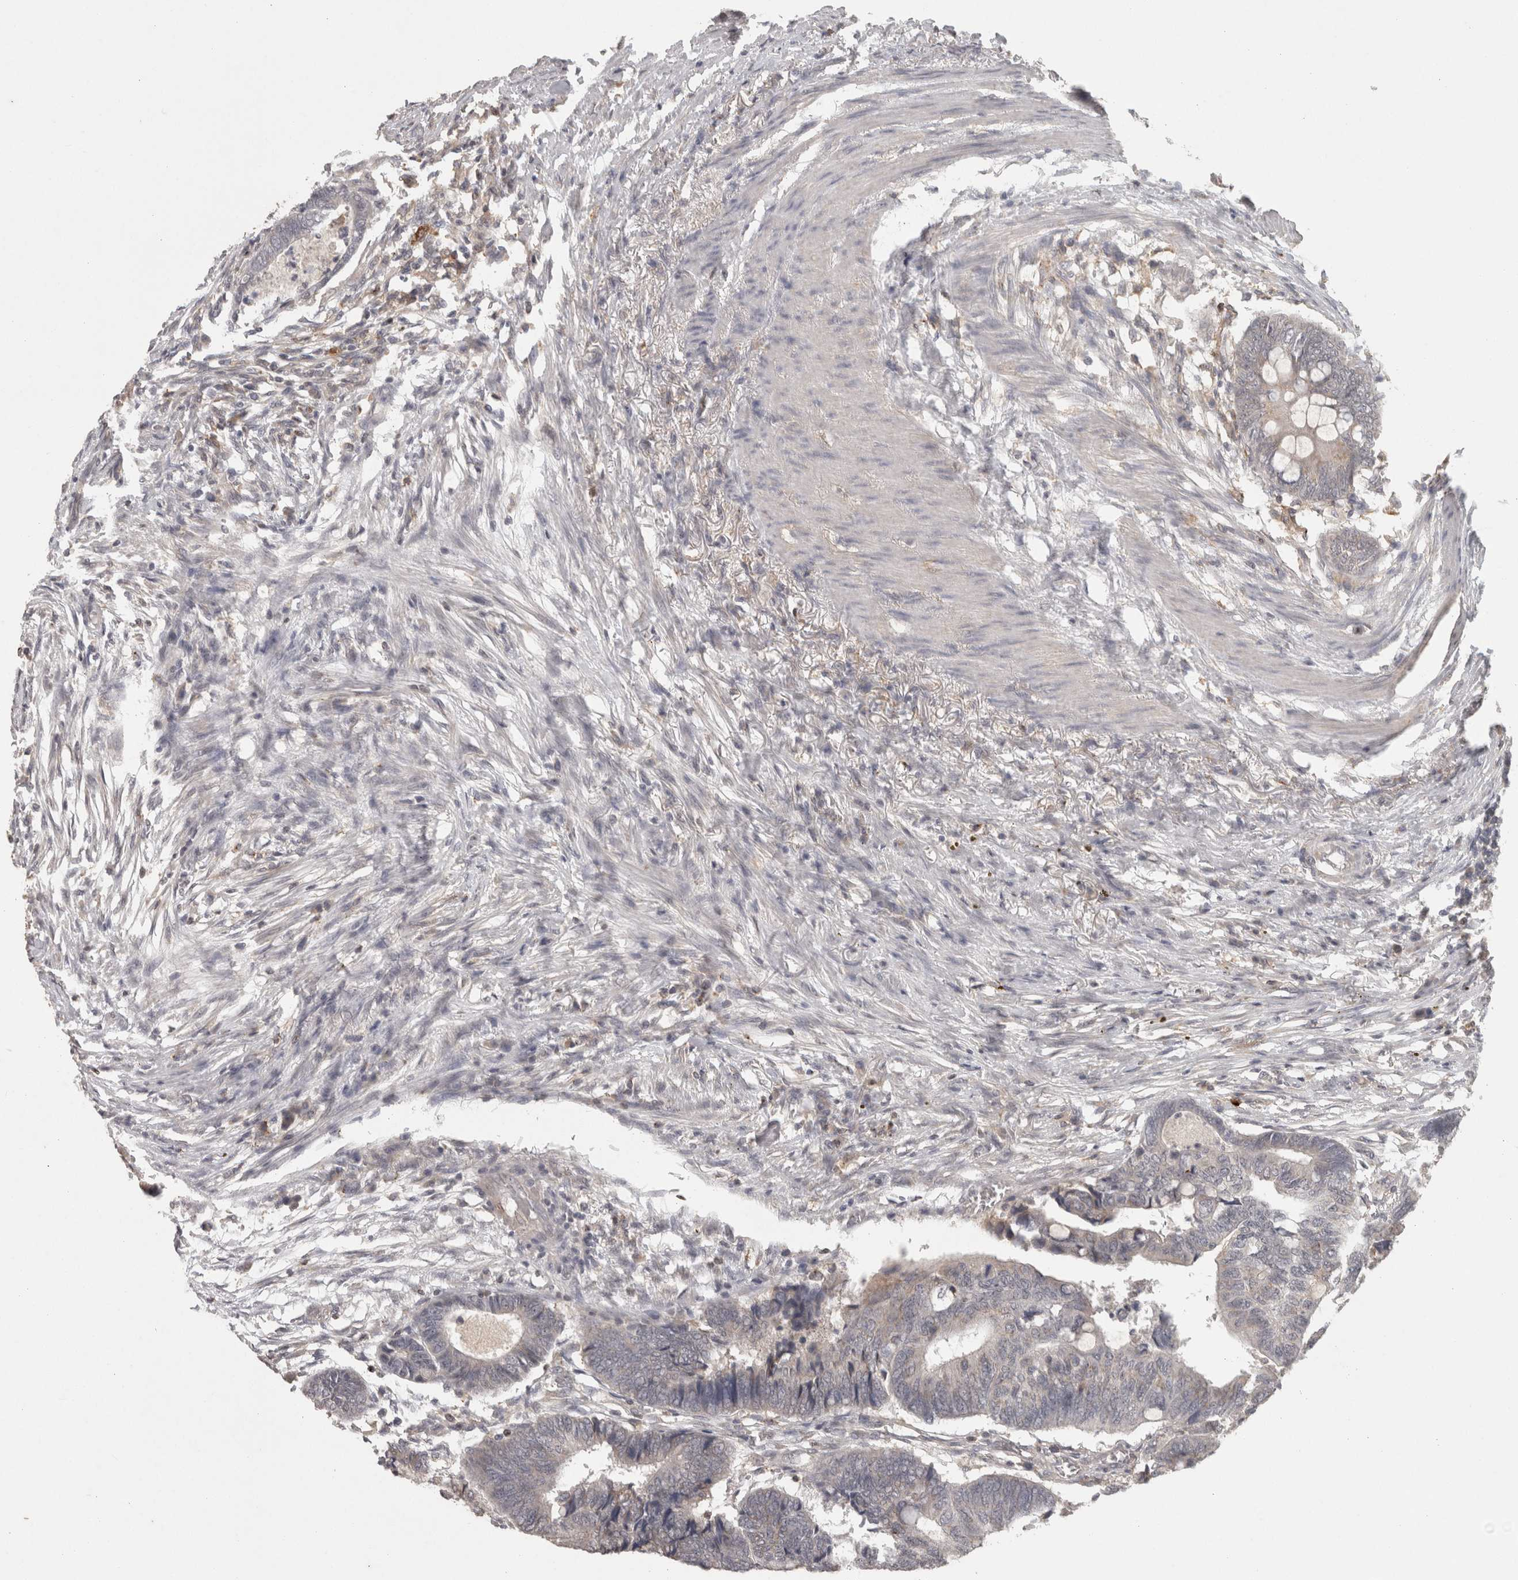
{"staining": {"intensity": "negative", "quantity": "none", "location": "none"}, "tissue": "colorectal cancer", "cell_type": "Tumor cells", "image_type": "cancer", "snomed": [{"axis": "morphology", "description": "Normal tissue, NOS"}, {"axis": "morphology", "description": "Adenocarcinoma, NOS"}, {"axis": "topography", "description": "Rectum"}, {"axis": "topography", "description": "Peripheral nerve tissue"}], "caption": "Colorectal adenocarcinoma was stained to show a protein in brown. There is no significant positivity in tumor cells.", "gene": "HAVCR2", "patient": {"sex": "male", "age": 92}}